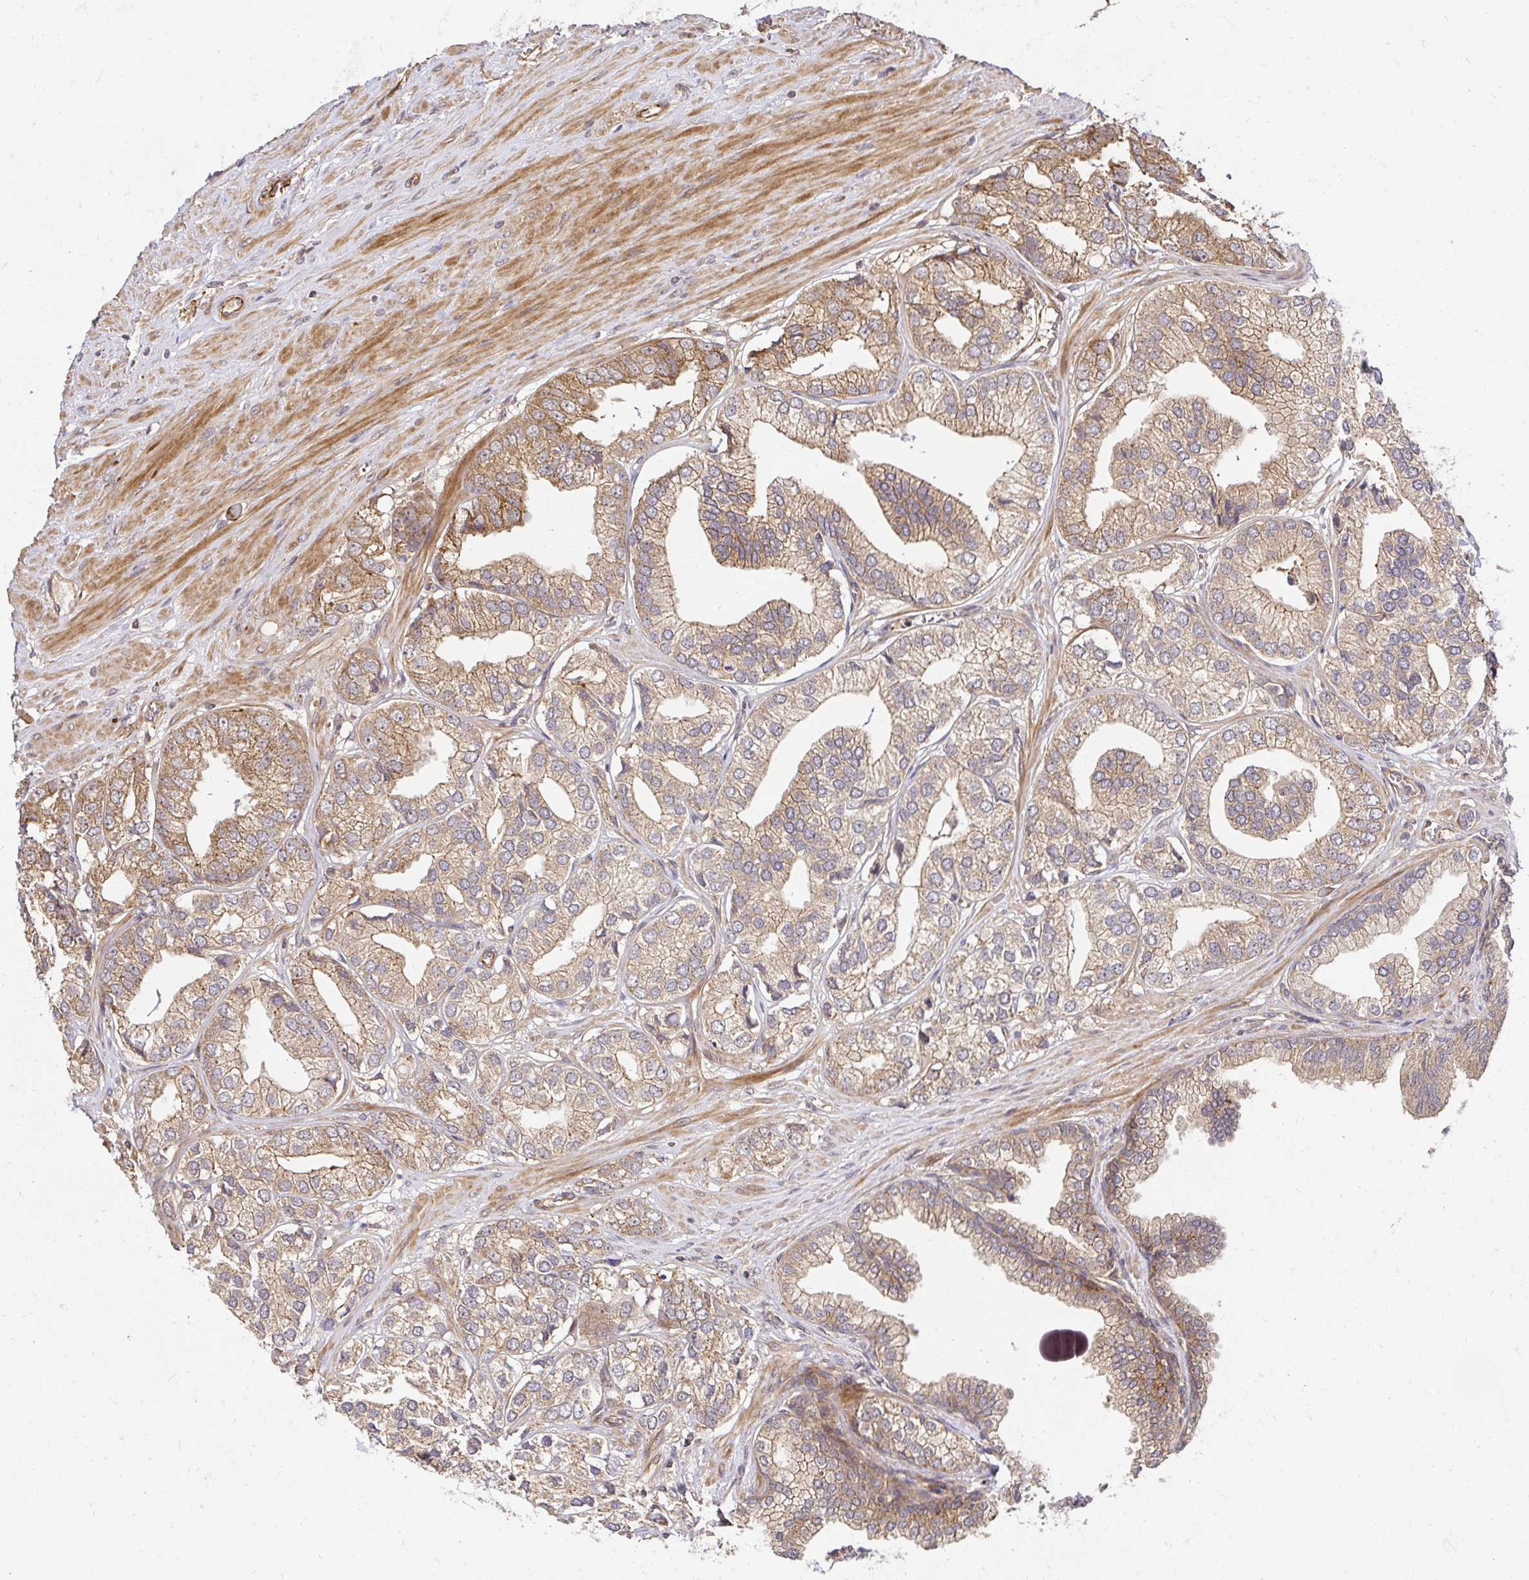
{"staining": {"intensity": "weak", "quantity": ">75%", "location": "cytoplasmic/membranous"}, "tissue": "prostate cancer", "cell_type": "Tumor cells", "image_type": "cancer", "snomed": [{"axis": "morphology", "description": "Adenocarcinoma, High grade"}, {"axis": "topography", "description": "Prostate"}], "caption": "Brown immunohistochemical staining in human high-grade adenocarcinoma (prostate) shows weak cytoplasmic/membranous expression in about >75% of tumor cells.", "gene": "PSMA4", "patient": {"sex": "male", "age": 58}}